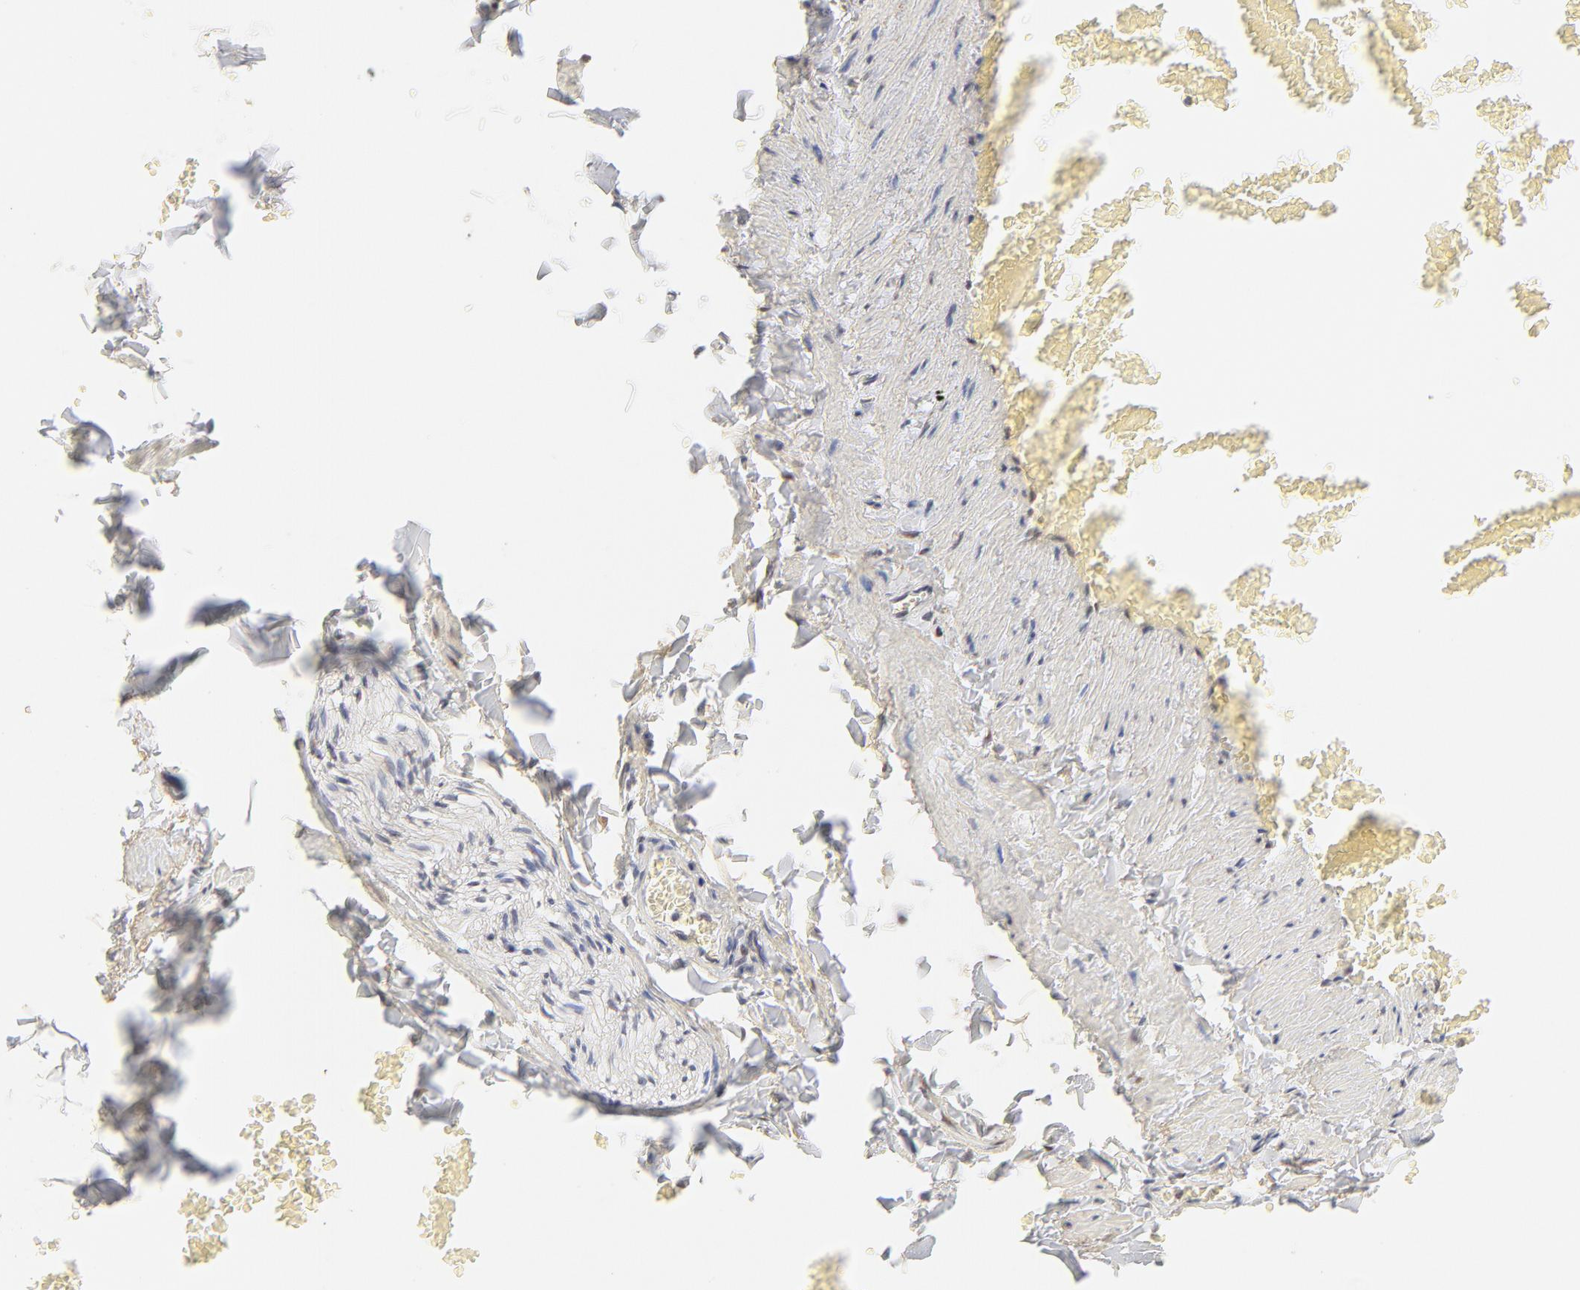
{"staining": {"intensity": "moderate", "quantity": ">75%", "location": "nuclear"}, "tissue": "adipose tissue", "cell_type": "Adipocytes", "image_type": "normal", "snomed": [{"axis": "morphology", "description": "Normal tissue, NOS"}, {"axis": "topography", "description": "Vascular tissue"}], "caption": "This image displays immunohistochemistry staining of normal human adipose tissue, with medium moderate nuclear staining in about >75% of adipocytes.", "gene": "PBX1", "patient": {"sex": "male", "age": 41}}